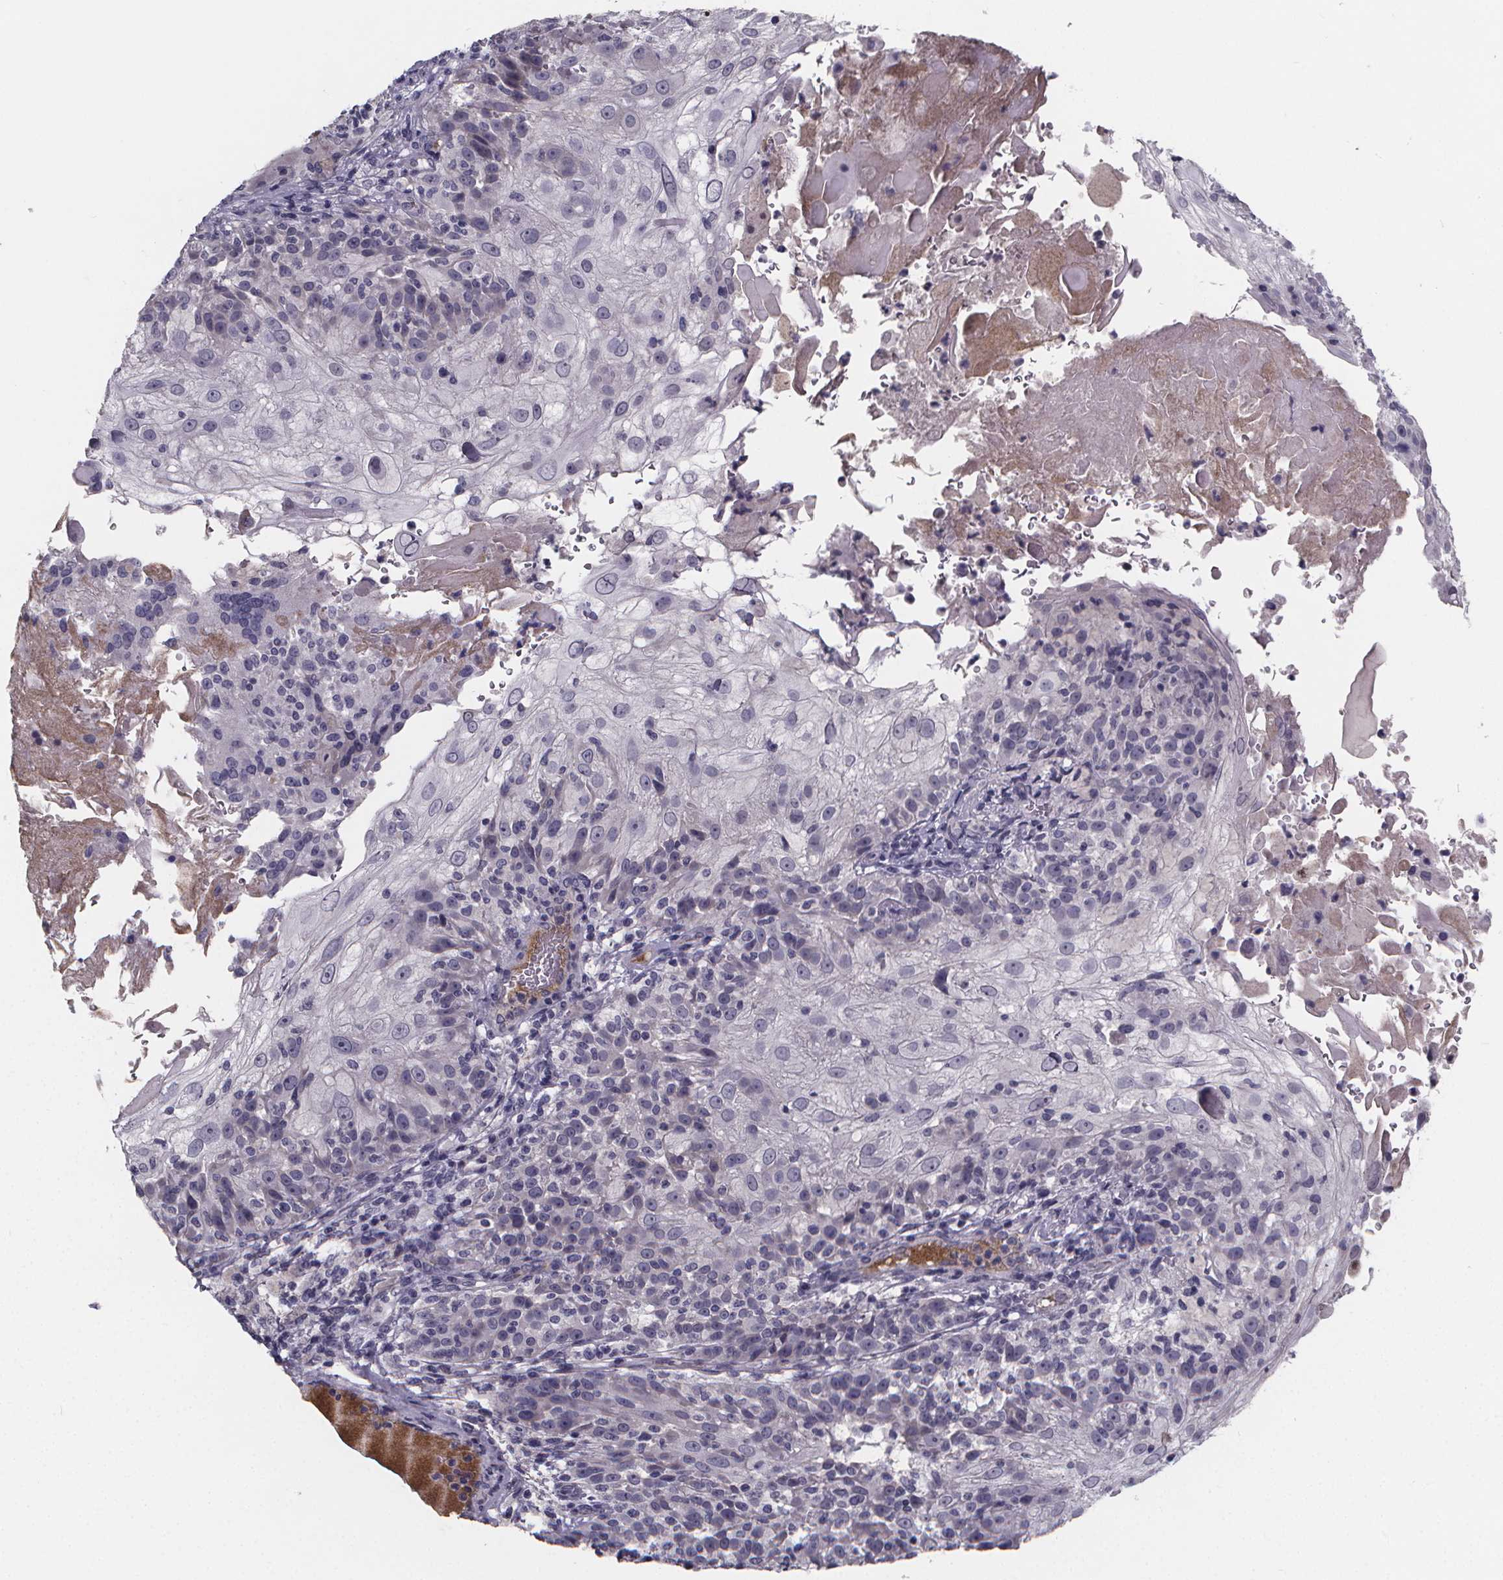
{"staining": {"intensity": "negative", "quantity": "none", "location": "none"}, "tissue": "skin cancer", "cell_type": "Tumor cells", "image_type": "cancer", "snomed": [{"axis": "morphology", "description": "Normal tissue, NOS"}, {"axis": "morphology", "description": "Squamous cell carcinoma, NOS"}, {"axis": "topography", "description": "Skin"}], "caption": "DAB (3,3'-diaminobenzidine) immunohistochemical staining of human skin squamous cell carcinoma exhibits no significant staining in tumor cells.", "gene": "AGT", "patient": {"sex": "female", "age": 83}}